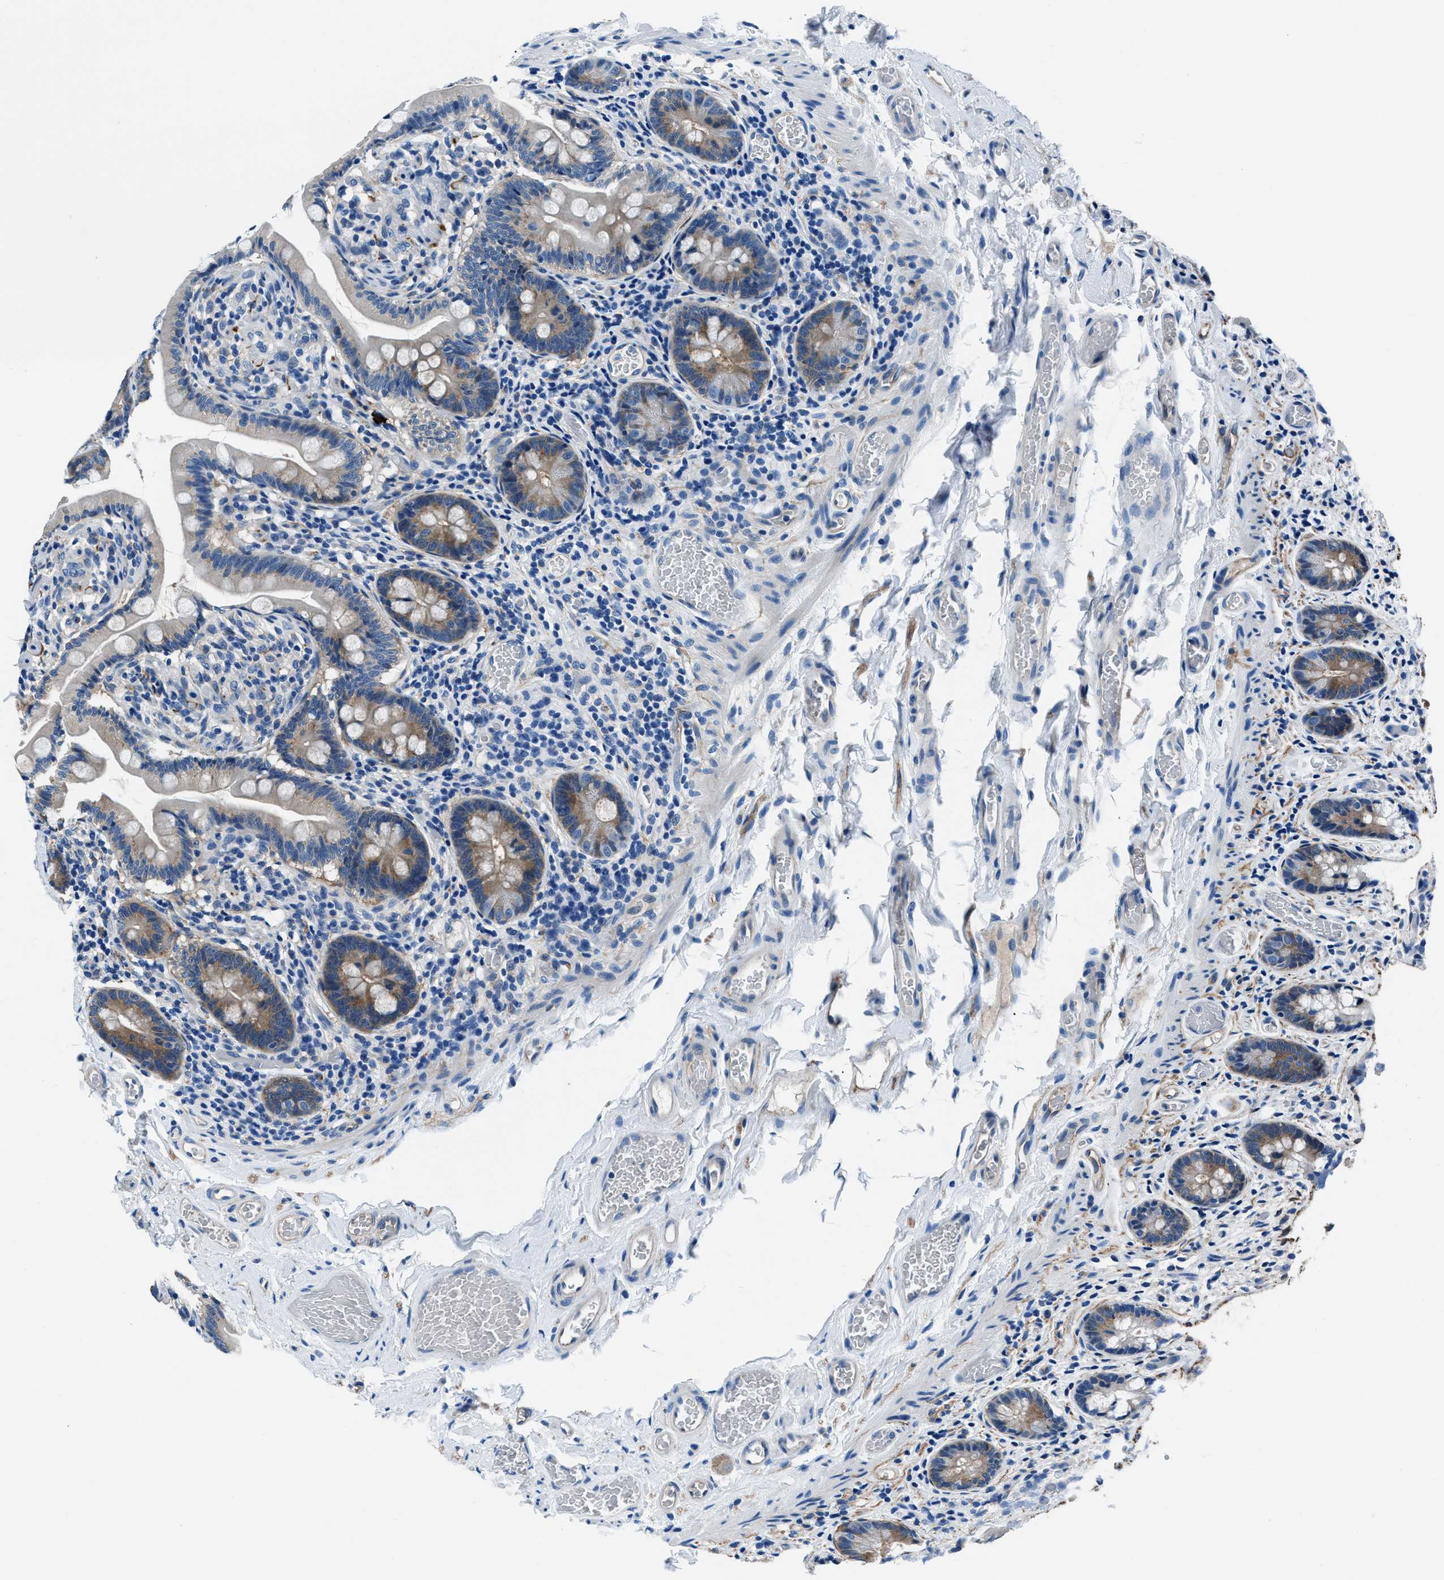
{"staining": {"intensity": "weak", "quantity": "25%-75%", "location": "cytoplasmic/membranous"}, "tissue": "small intestine", "cell_type": "Glandular cells", "image_type": "normal", "snomed": [{"axis": "morphology", "description": "Normal tissue, NOS"}, {"axis": "topography", "description": "Small intestine"}], "caption": "Immunohistochemistry image of unremarkable small intestine: small intestine stained using immunohistochemistry demonstrates low levels of weak protein expression localized specifically in the cytoplasmic/membranous of glandular cells, appearing as a cytoplasmic/membranous brown color.", "gene": "PRTFDC1", "patient": {"sex": "female", "age": 56}}